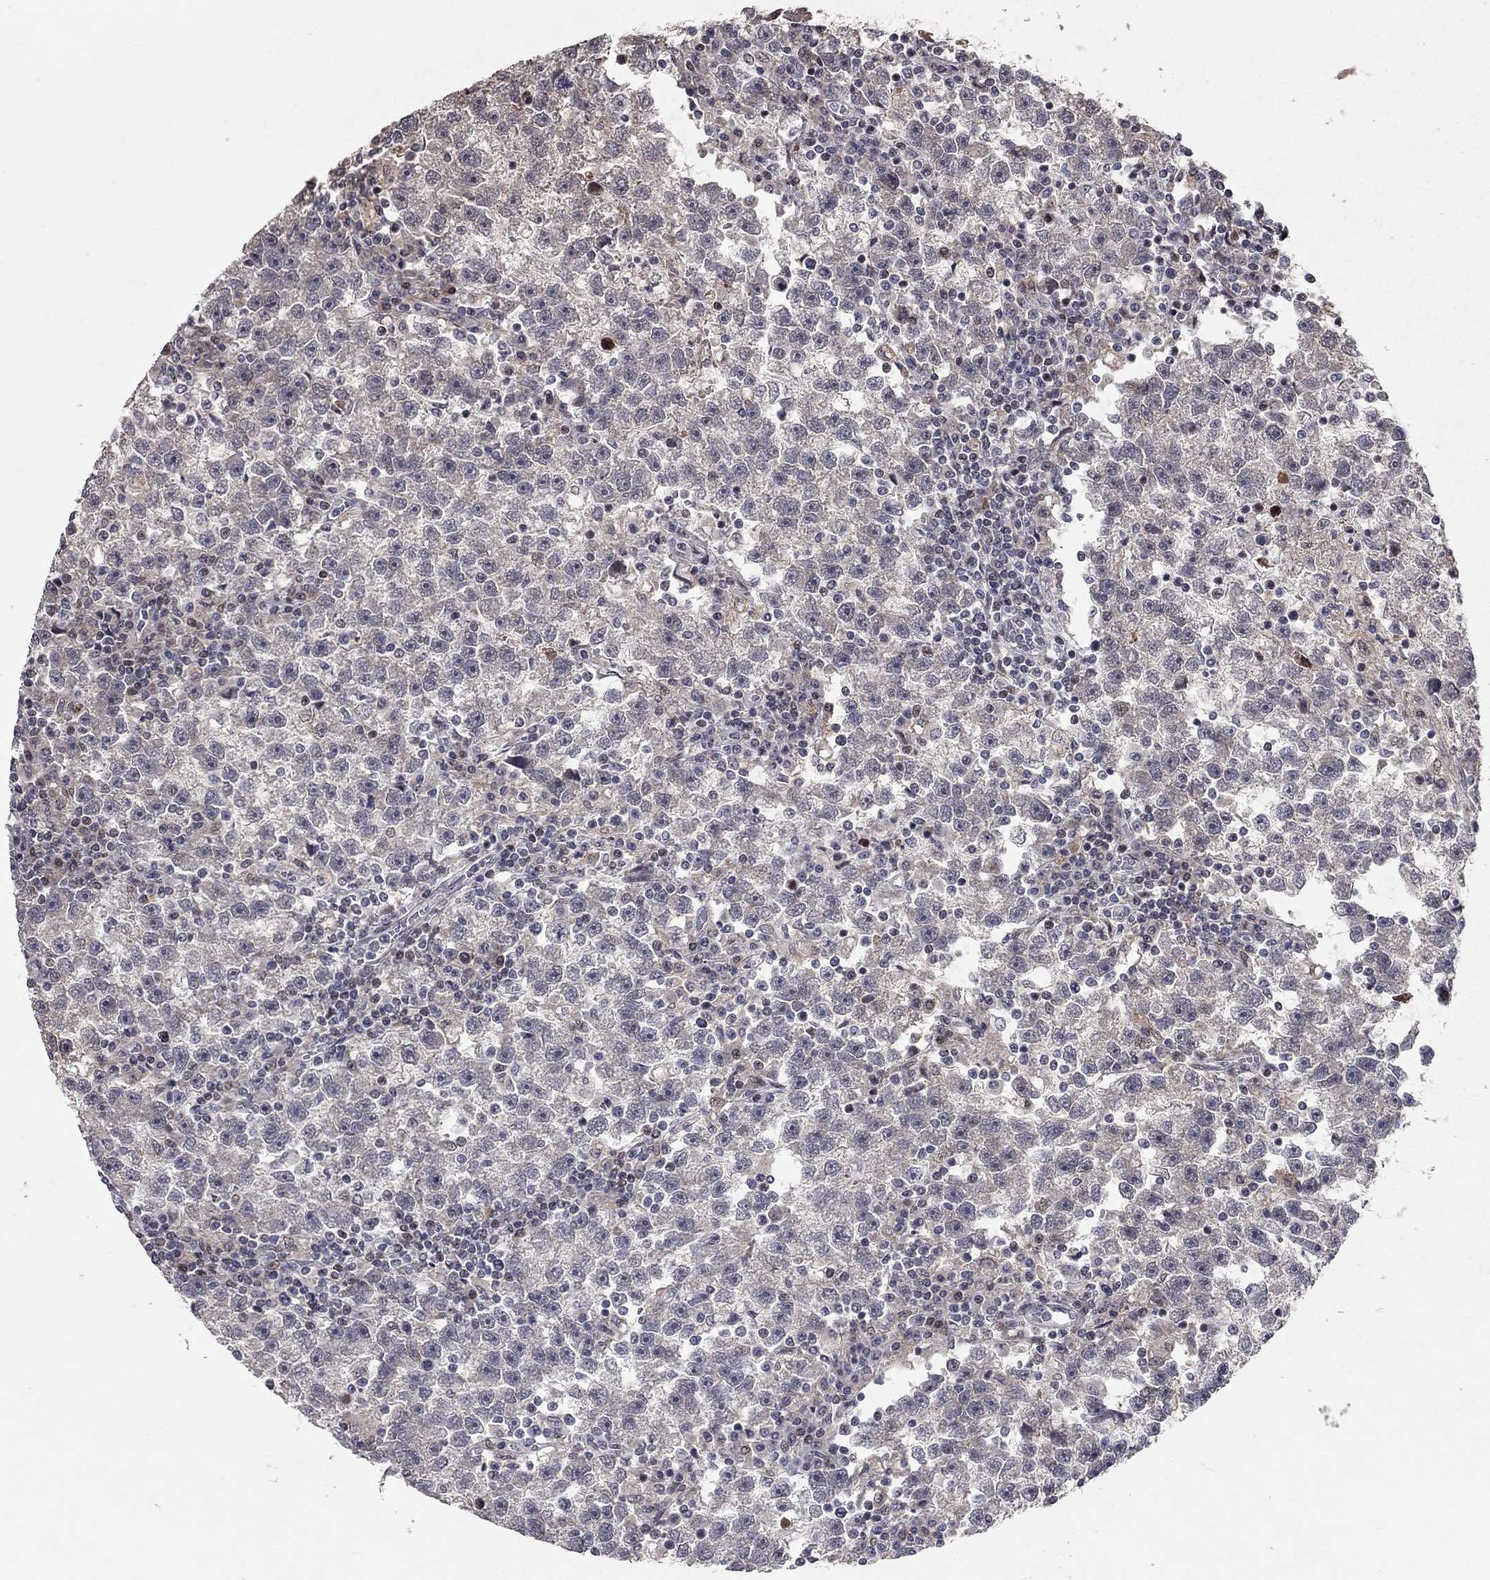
{"staining": {"intensity": "negative", "quantity": "none", "location": "none"}, "tissue": "testis cancer", "cell_type": "Tumor cells", "image_type": "cancer", "snomed": [{"axis": "morphology", "description": "Seminoma, NOS"}, {"axis": "topography", "description": "Testis"}], "caption": "This is a image of immunohistochemistry staining of testis seminoma, which shows no positivity in tumor cells. (DAB (3,3'-diaminobenzidine) immunohistochemistry, high magnification).", "gene": "HDAC3", "patient": {"sex": "male", "age": 47}}